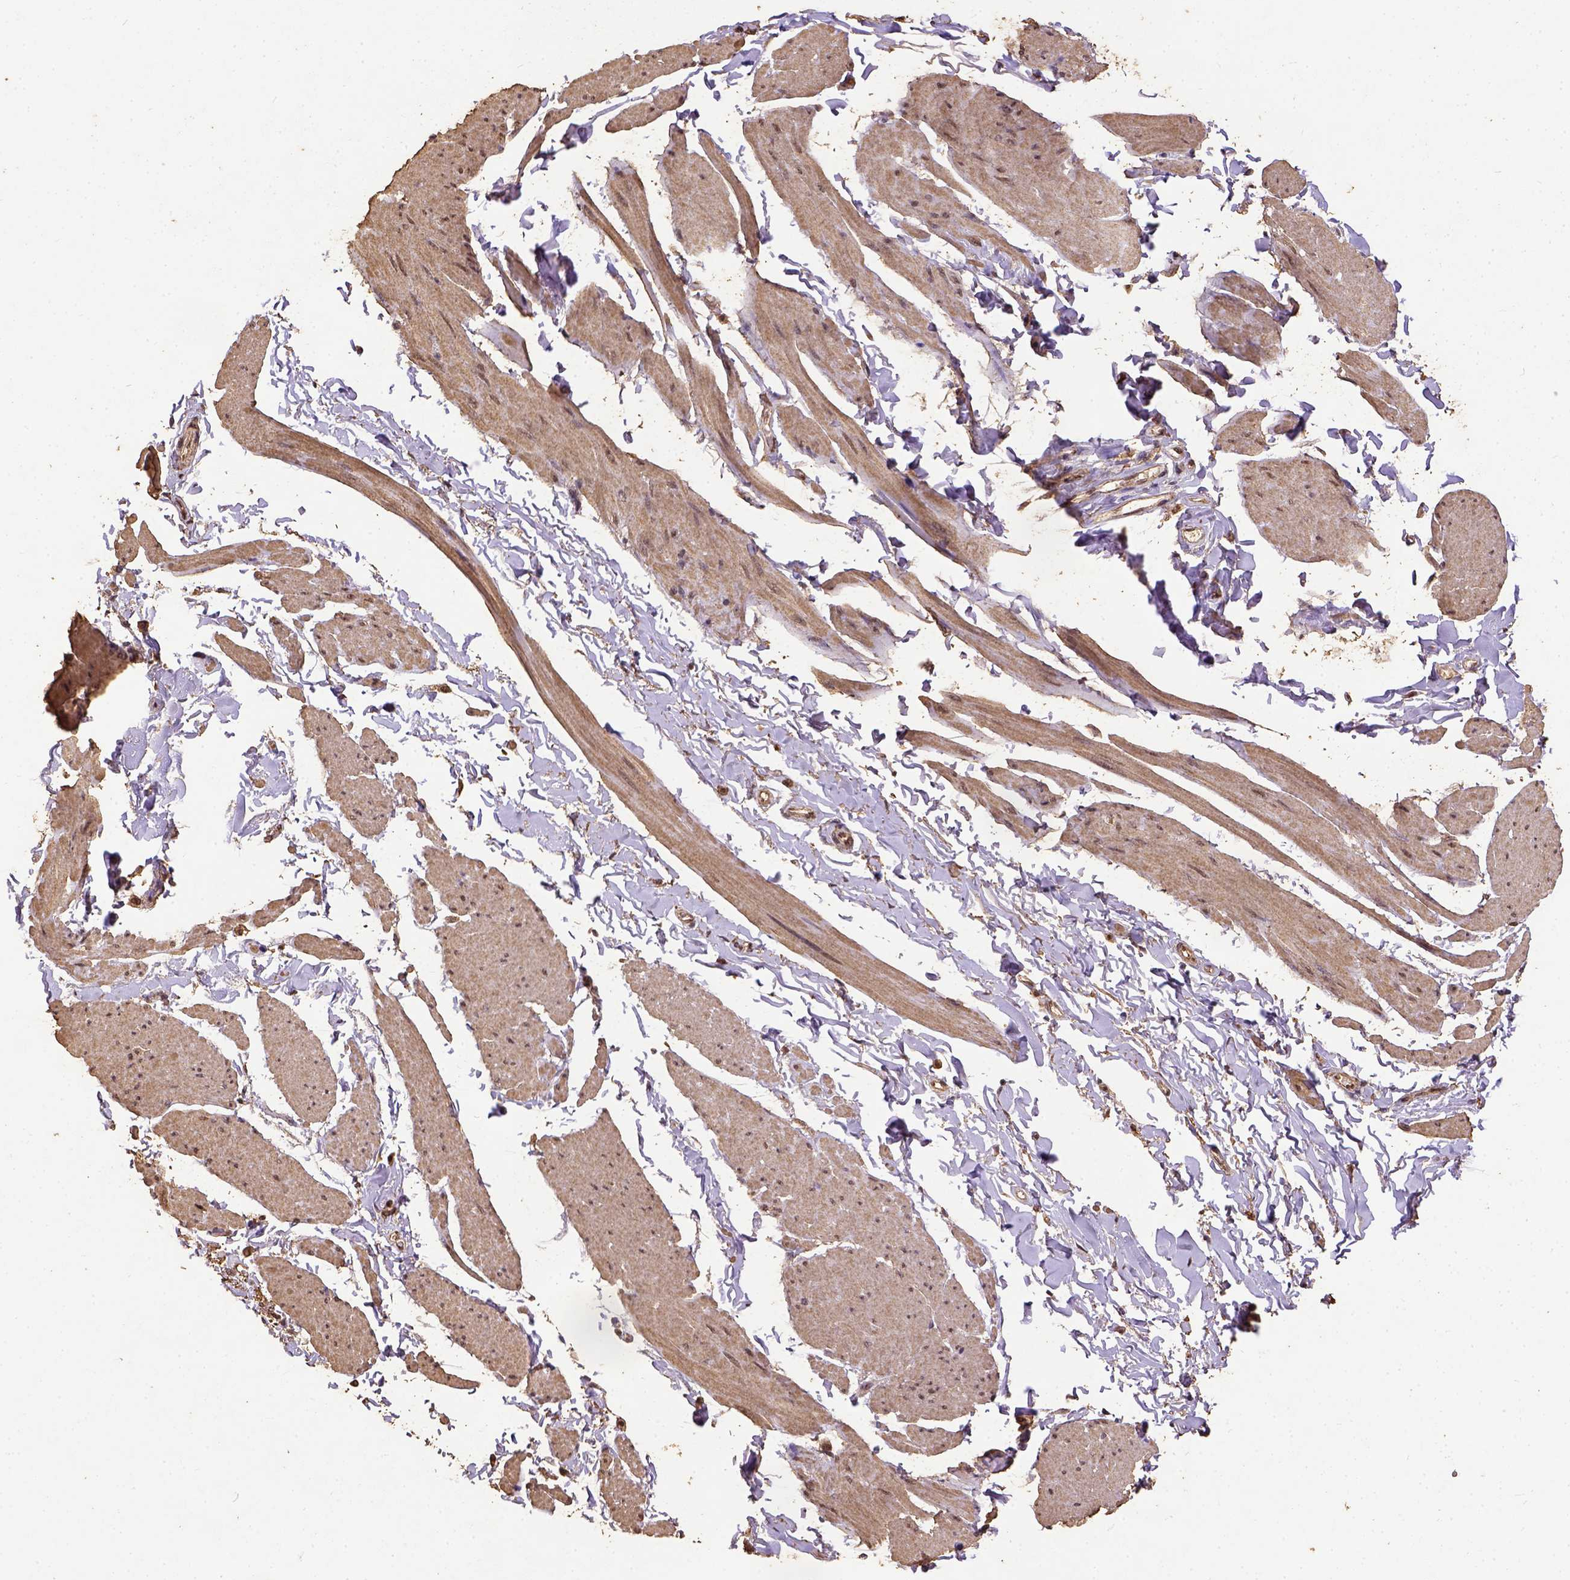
{"staining": {"intensity": "moderate", "quantity": ">75%", "location": "nuclear"}, "tissue": "smooth muscle", "cell_type": "Smooth muscle cells", "image_type": "normal", "snomed": [{"axis": "morphology", "description": "Normal tissue, NOS"}, {"axis": "topography", "description": "Adipose tissue"}, {"axis": "topography", "description": "Smooth muscle"}, {"axis": "topography", "description": "Peripheral nerve tissue"}], "caption": "Immunohistochemistry (IHC) (DAB (3,3'-diaminobenzidine)) staining of normal human smooth muscle shows moderate nuclear protein positivity in approximately >75% of smooth muscle cells.", "gene": "NACC1", "patient": {"sex": "male", "age": 83}}